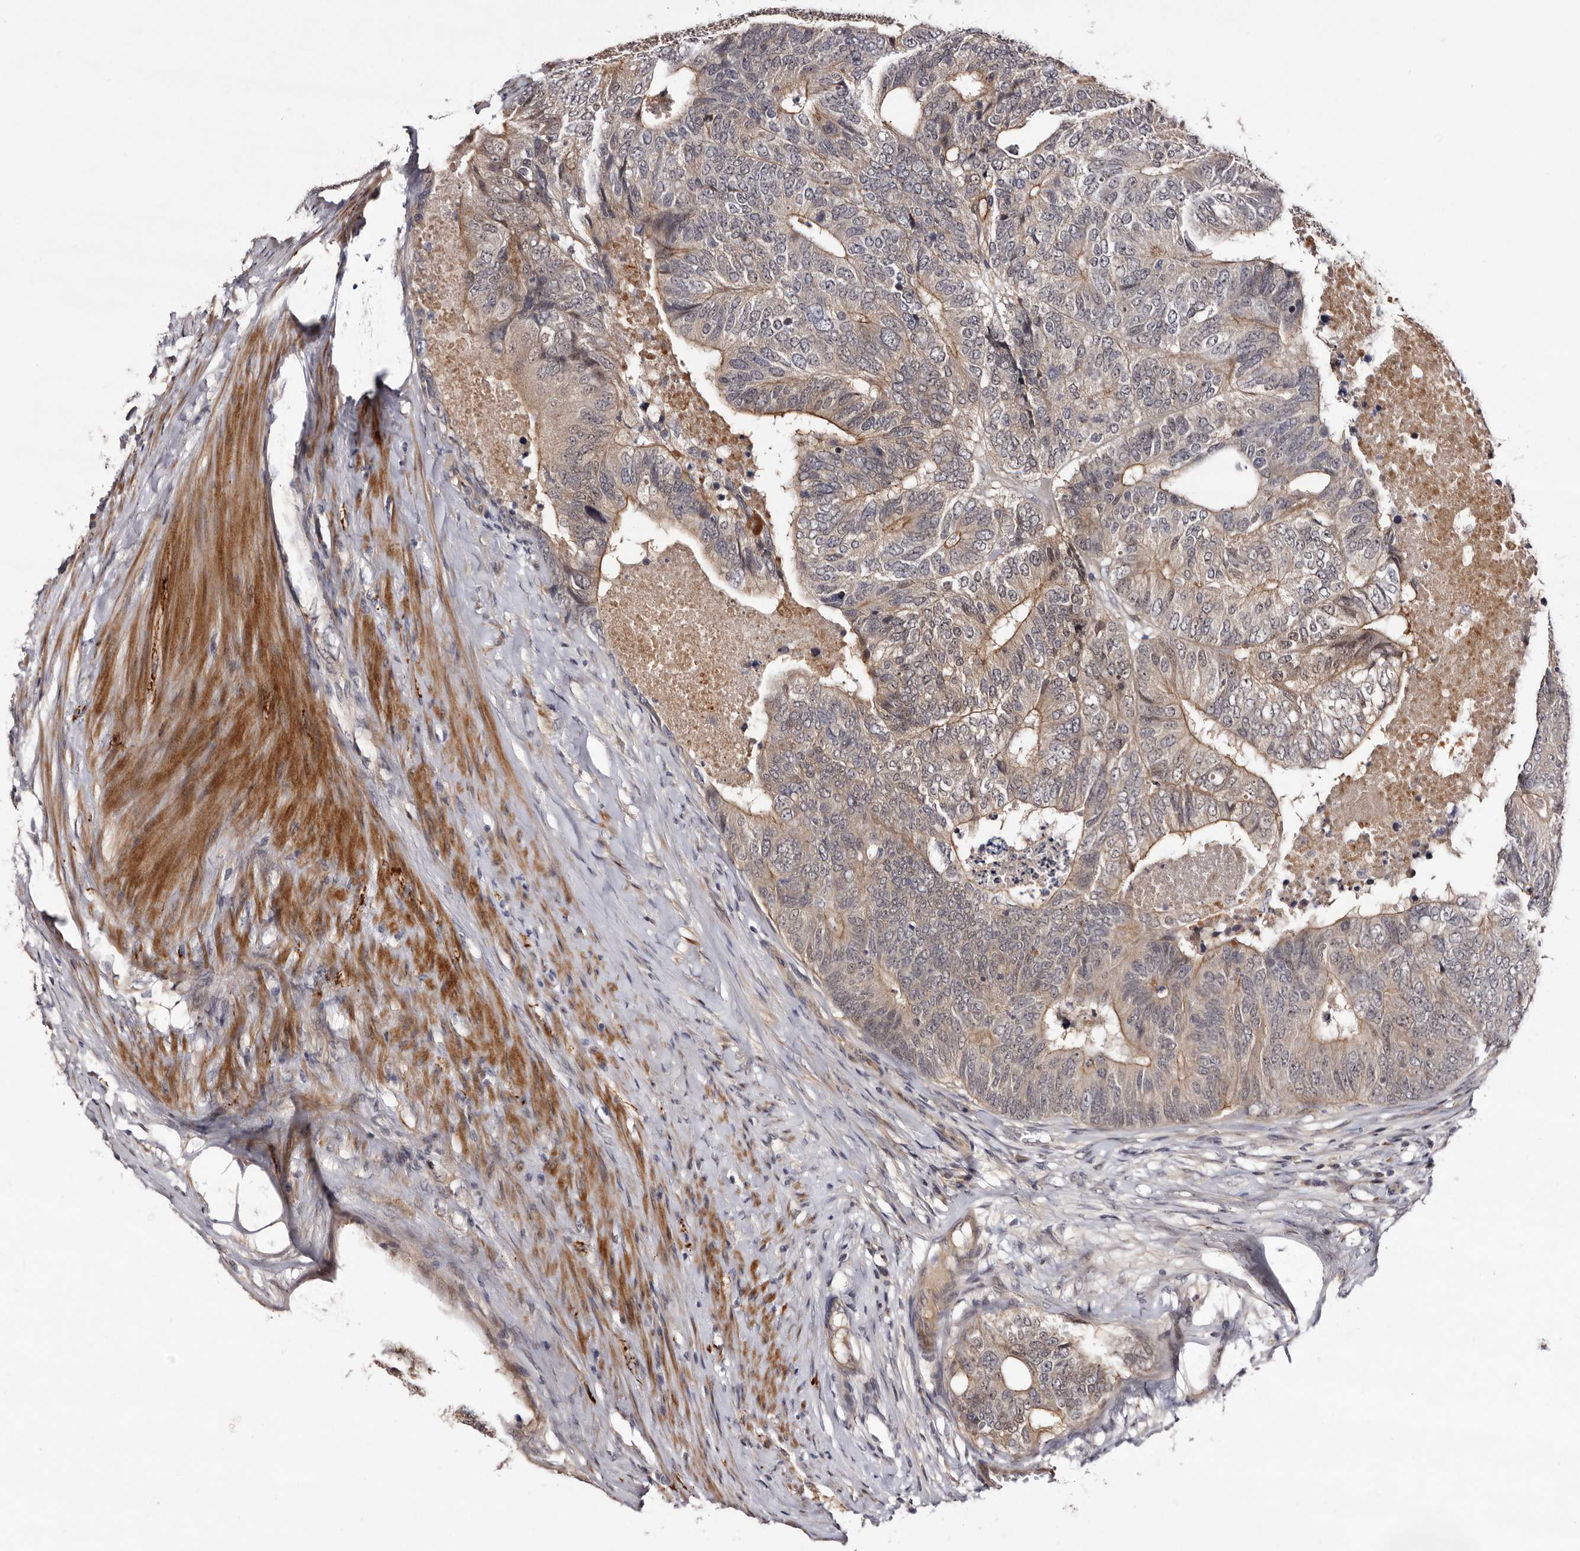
{"staining": {"intensity": "moderate", "quantity": "<25%", "location": "cytoplasmic/membranous"}, "tissue": "colorectal cancer", "cell_type": "Tumor cells", "image_type": "cancer", "snomed": [{"axis": "morphology", "description": "Adenocarcinoma, NOS"}, {"axis": "topography", "description": "Colon"}], "caption": "A brown stain labels moderate cytoplasmic/membranous expression of a protein in colorectal adenocarcinoma tumor cells. (DAB (3,3'-diaminobenzidine) IHC with brightfield microscopy, high magnification).", "gene": "LANCL2", "patient": {"sex": "female", "age": 67}}